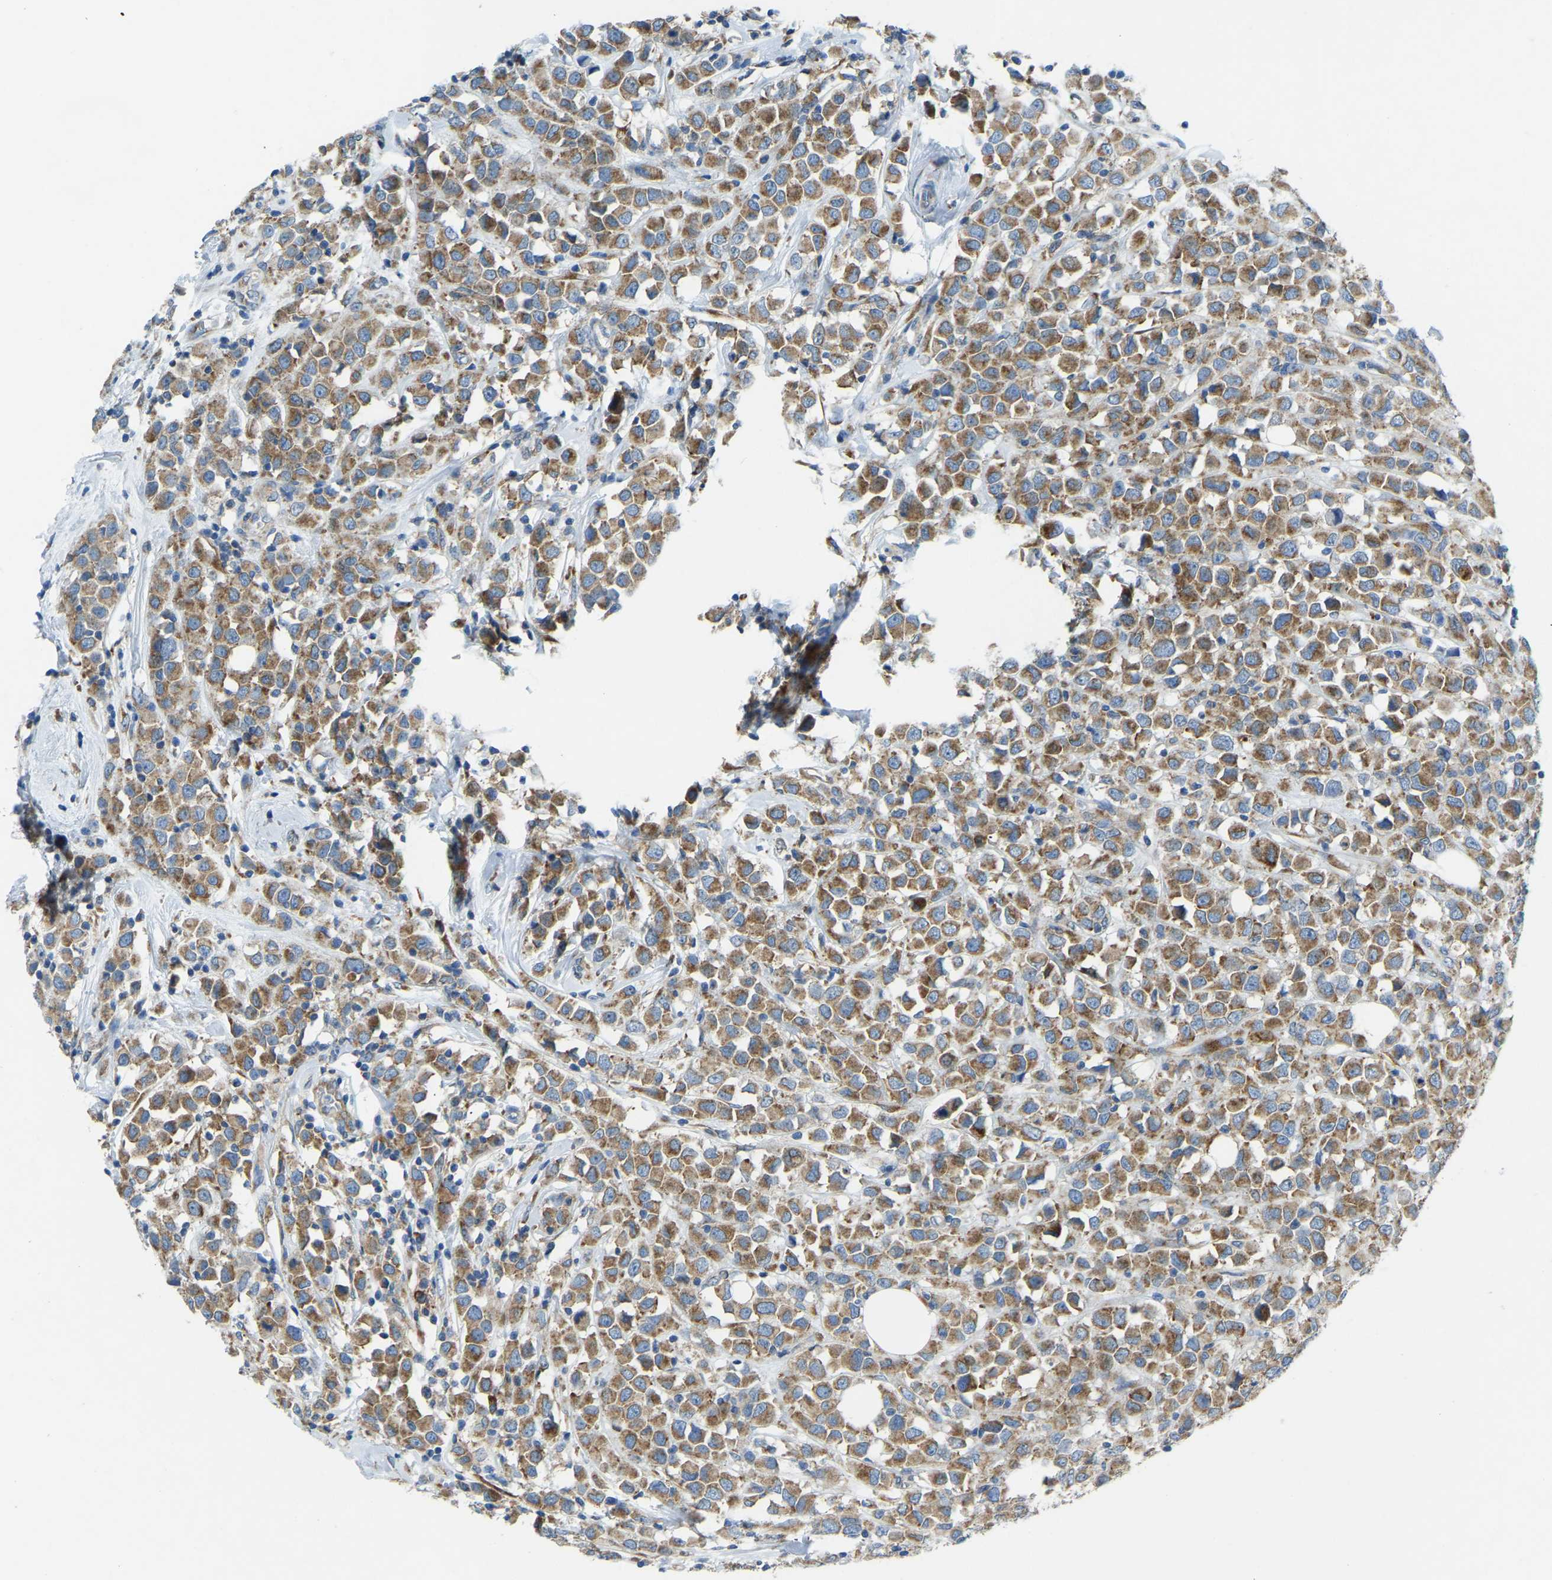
{"staining": {"intensity": "moderate", "quantity": ">75%", "location": "cytoplasmic/membranous"}, "tissue": "breast cancer", "cell_type": "Tumor cells", "image_type": "cancer", "snomed": [{"axis": "morphology", "description": "Duct carcinoma"}, {"axis": "topography", "description": "Breast"}], "caption": "Moderate cytoplasmic/membranous expression for a protein is appreciated in about >75% of tumor cells of breast intraductal carcinoma using immunohistochemistry (IHC).", "gene": "SND1", "patient": {"sex": "female", "age": 61}}